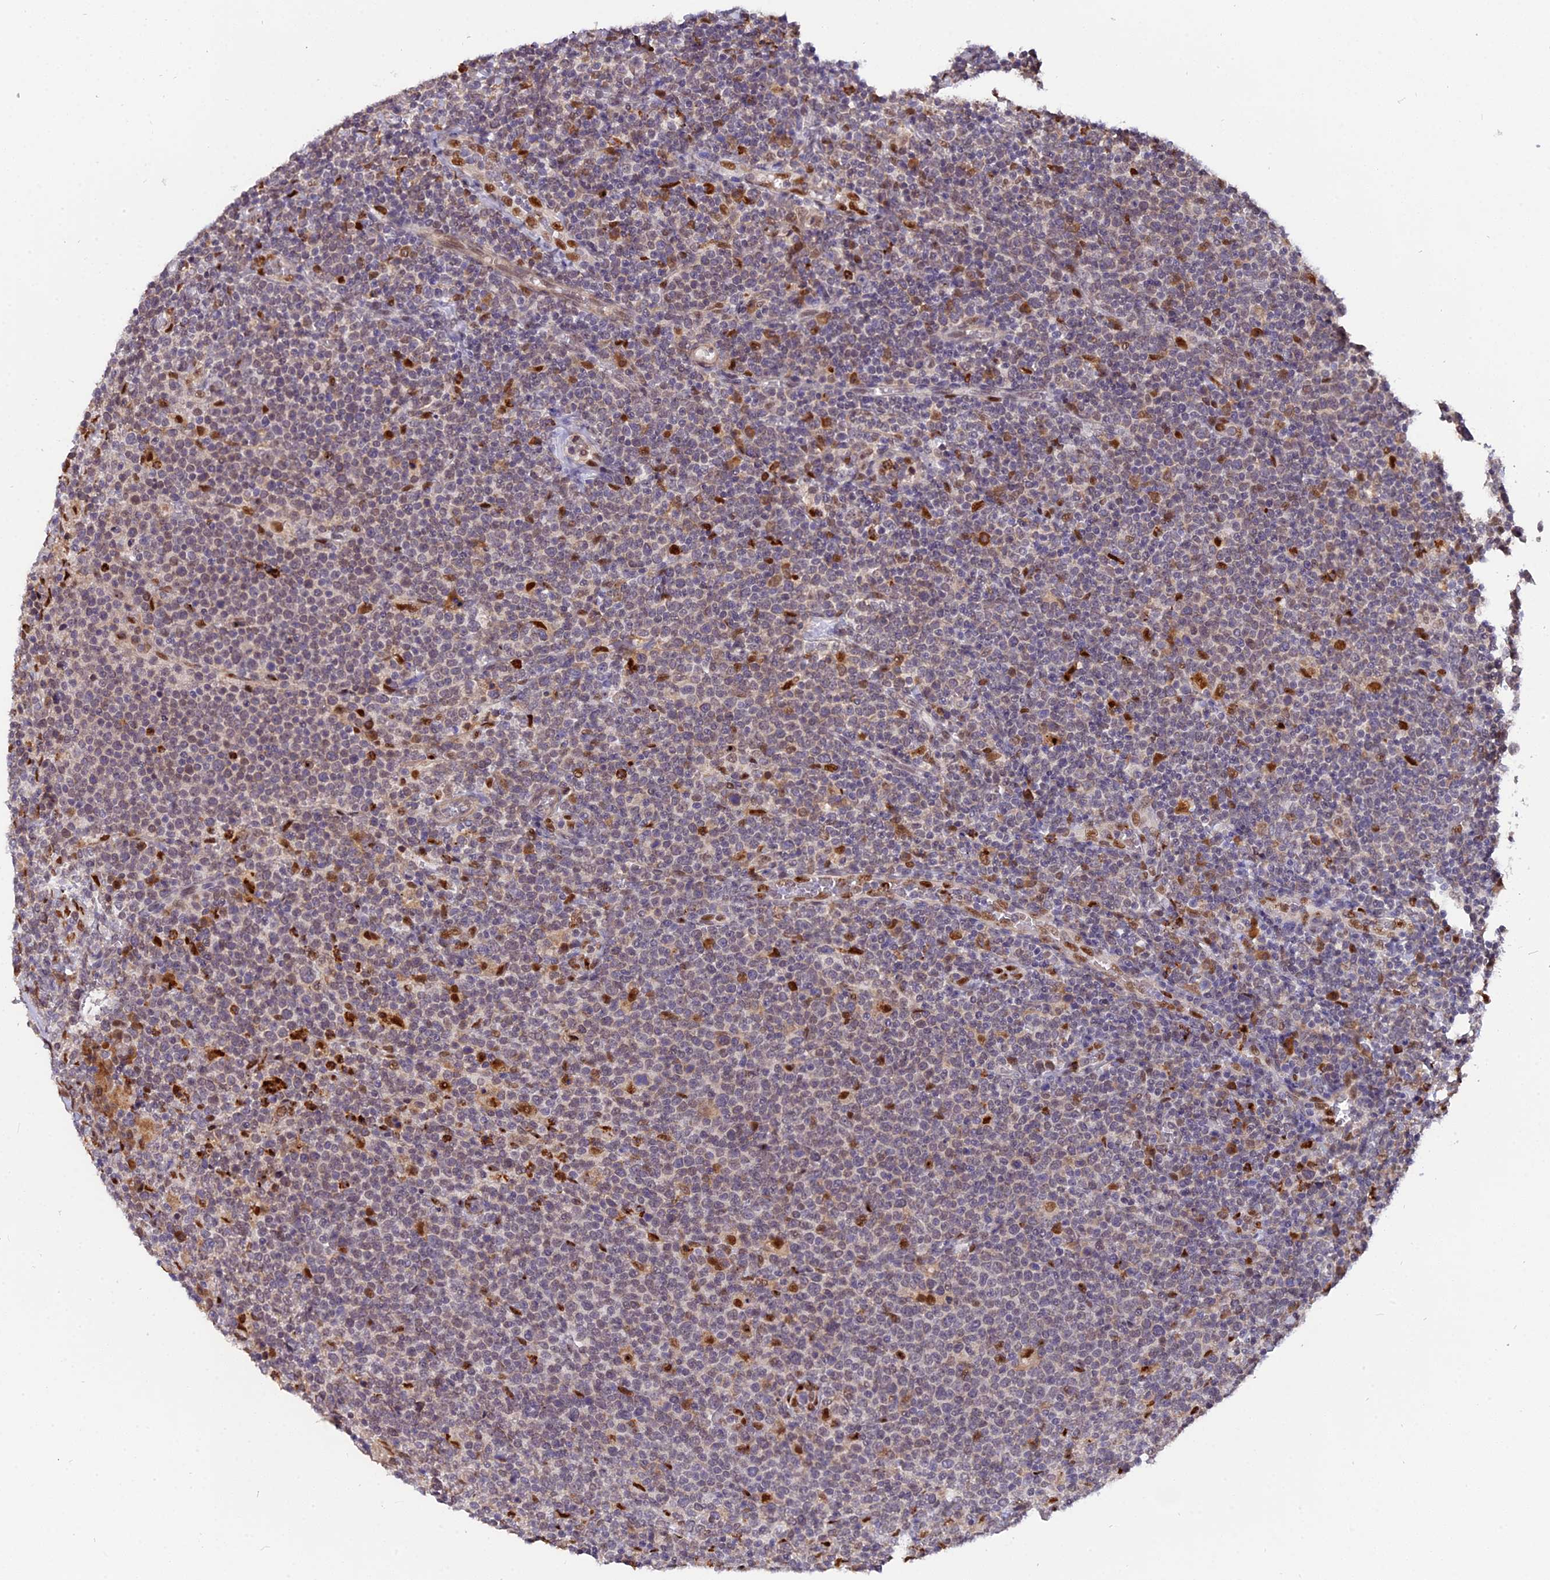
{"staining": {"intensity": "weak", "quantity": "<25%", "location": "nuclear"}, "tissue": "lymphoma", "cell_type": "Tumor cells", "image_type": "cancer", "snomed": [{"axis": "morphology", "description": "Malignant lymphoma, non-Hodgkin's type, High grade"}, {"axis": "topography", "description": "Lymph node"}], "caption": "A photomicrograph of human lymphoma is negative for staining in tumor cells. The staining was performed using DAB (3,3'-diaminobenzidine) to visualize the protein expression in brown, while the nuclei were stained in blue with hematoxylin (Magnification: 20x).", "gene": "FAM118B", "patient": {"sex": "male", "age": 61}}